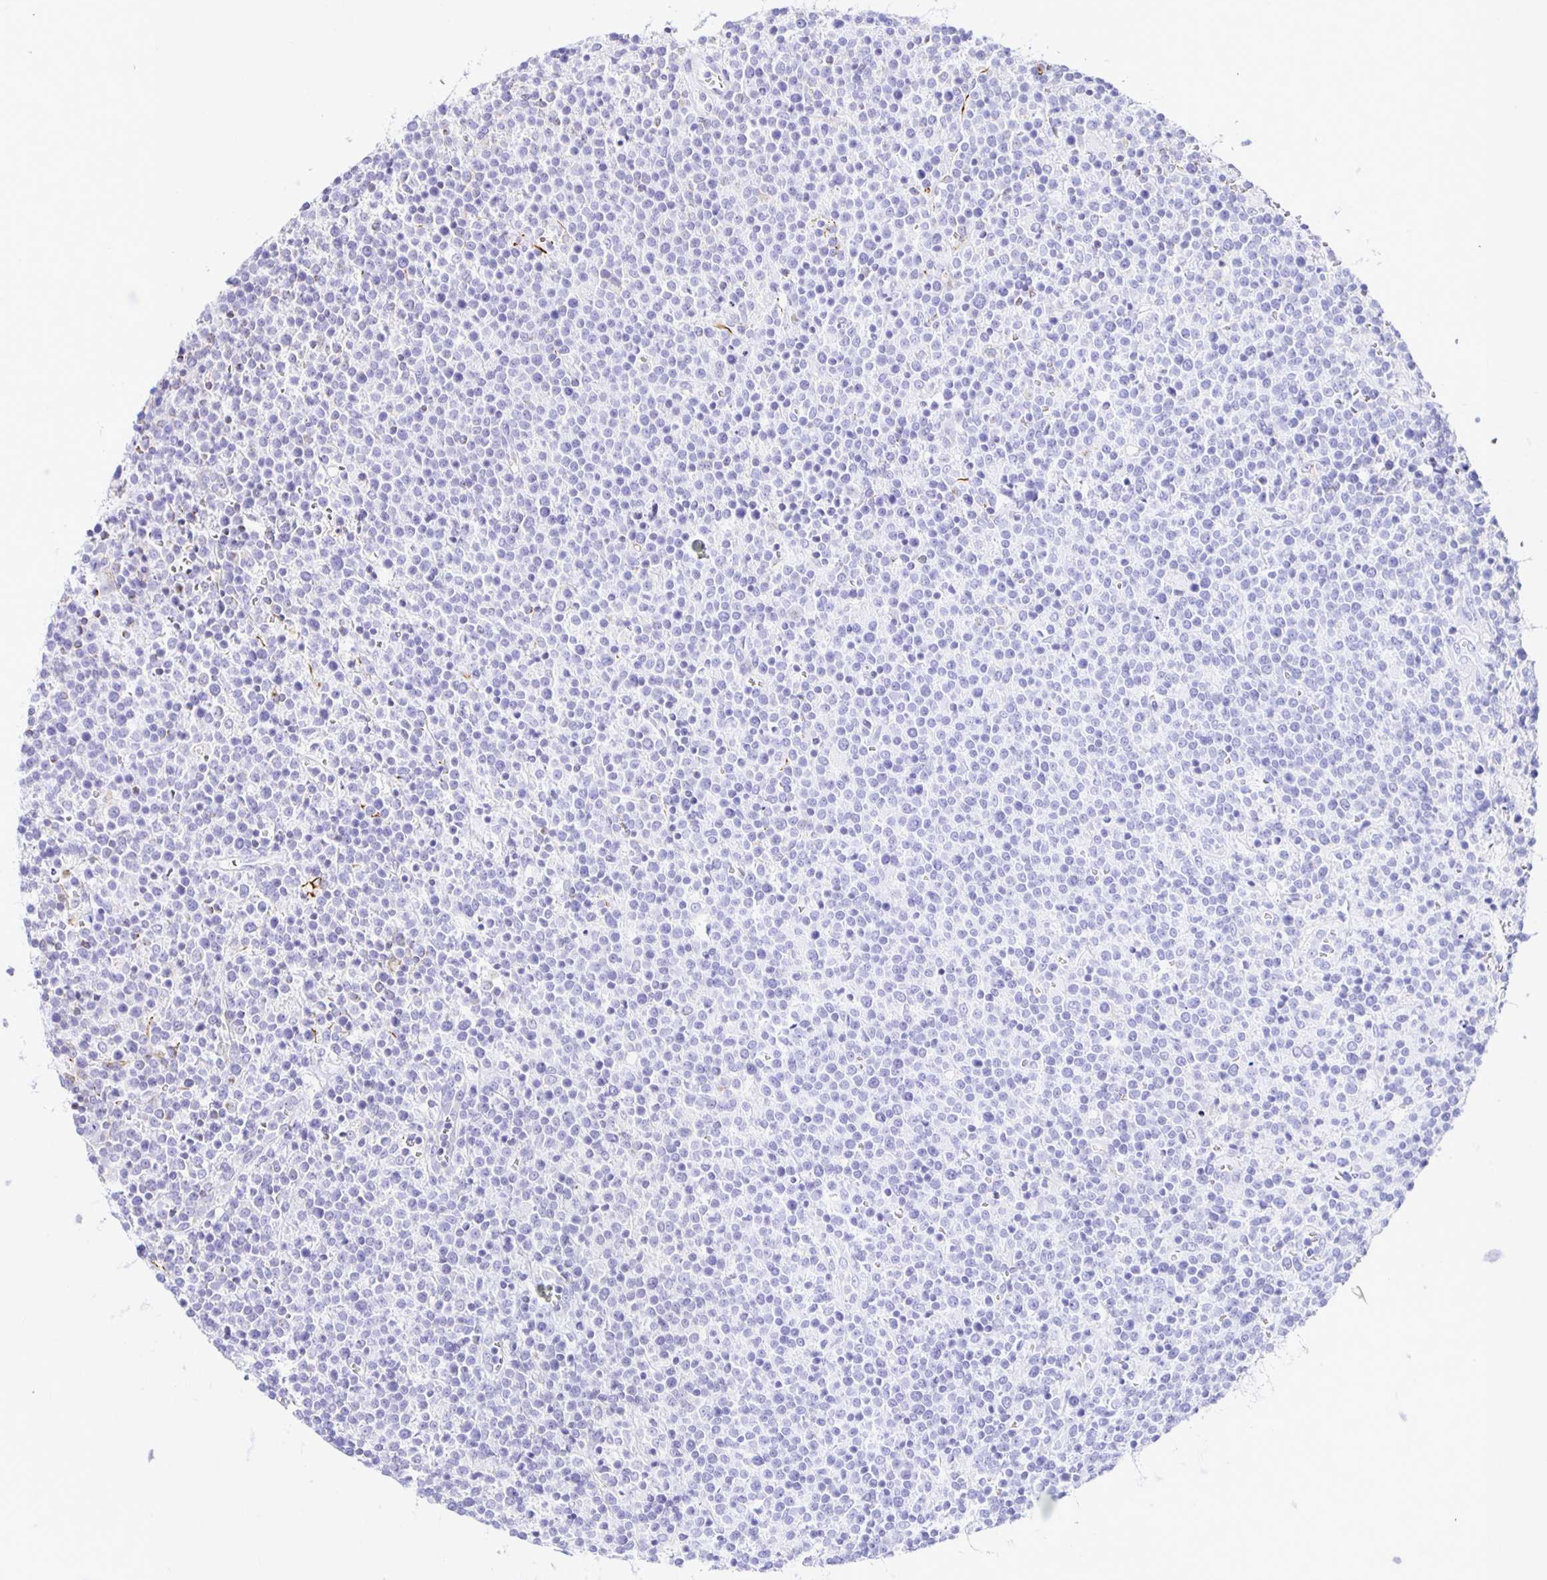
{"staining": {"intensity": "negative", "quantity": "none", "location": "none"}, "tissue": "lymphoma", "cell_type": "Tumor cells", "image_type": "cancer", "snomed": [{"axis": "morphology", "description": "Malignant lymphoma, non-Hodgkin's type, High grade"}, {"axis": "topography", "description": "Lymph node"}], "caption": "Histopathology image shows no protein expression in tumor cells of high-grade malignant lymphoma, non-Hodgkin's type tissue.", "gene": "PLAAT2", "patient": {"sex": "male", "age": 61}}